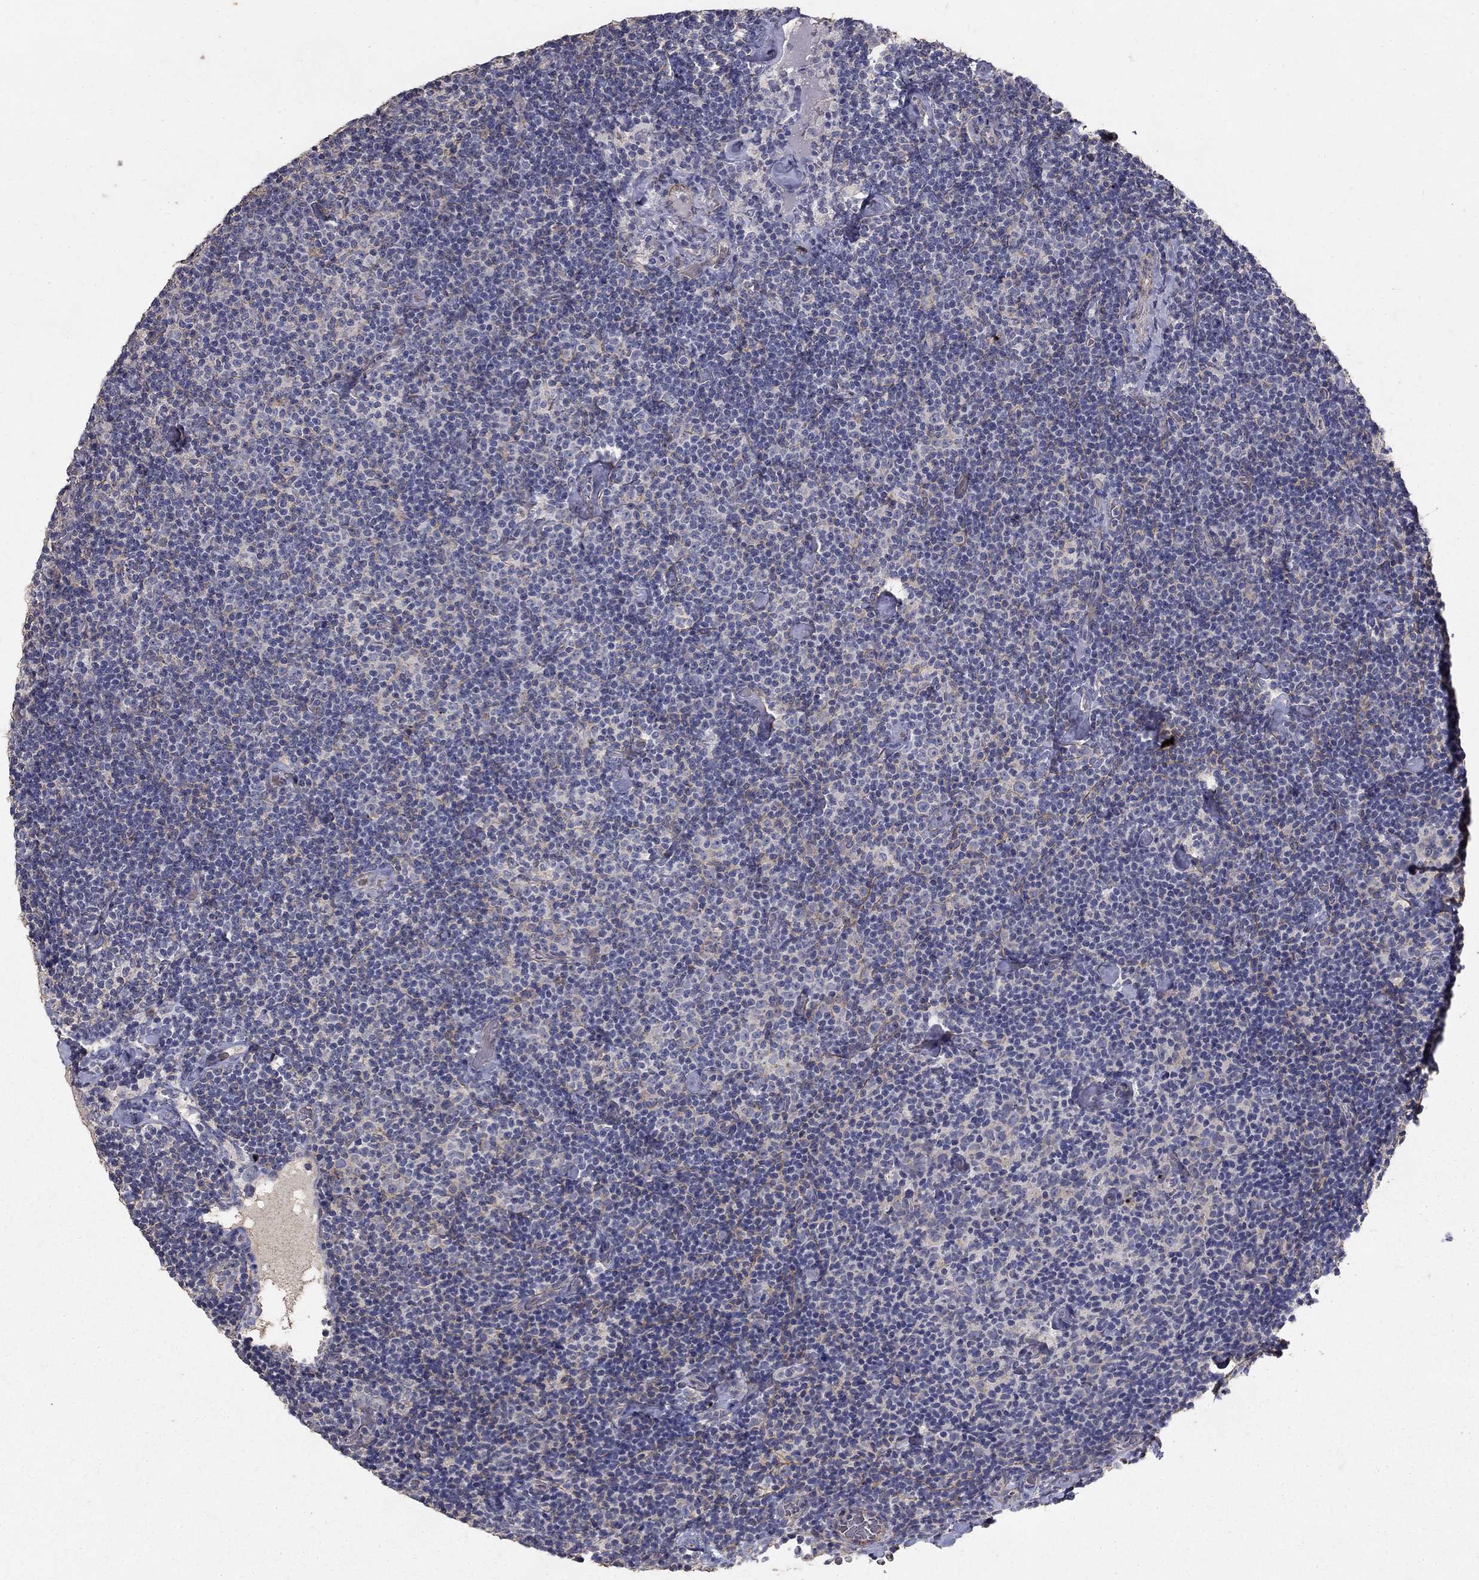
{"staining": {"intensity": "negative", "quantity": "none", "location": "none"}, "tissue": "lymphoma", "cell_type": "Tumor cells", "image_type": "cancer", "snomed": [{"axis": "morphology", "description": "Malignant lymphoma, non-Hodgkin's type, Low grade"}, {"axis": "topography", "description": "Lymph node"}], "caption": "The IHC micrograph has no significant staining in tumor cells of malignant lymphoma, non-Hodgkin's type (low-grade) tissue.", "gene": "MPP2", "patient": {"sex": "male", "age": 81}}